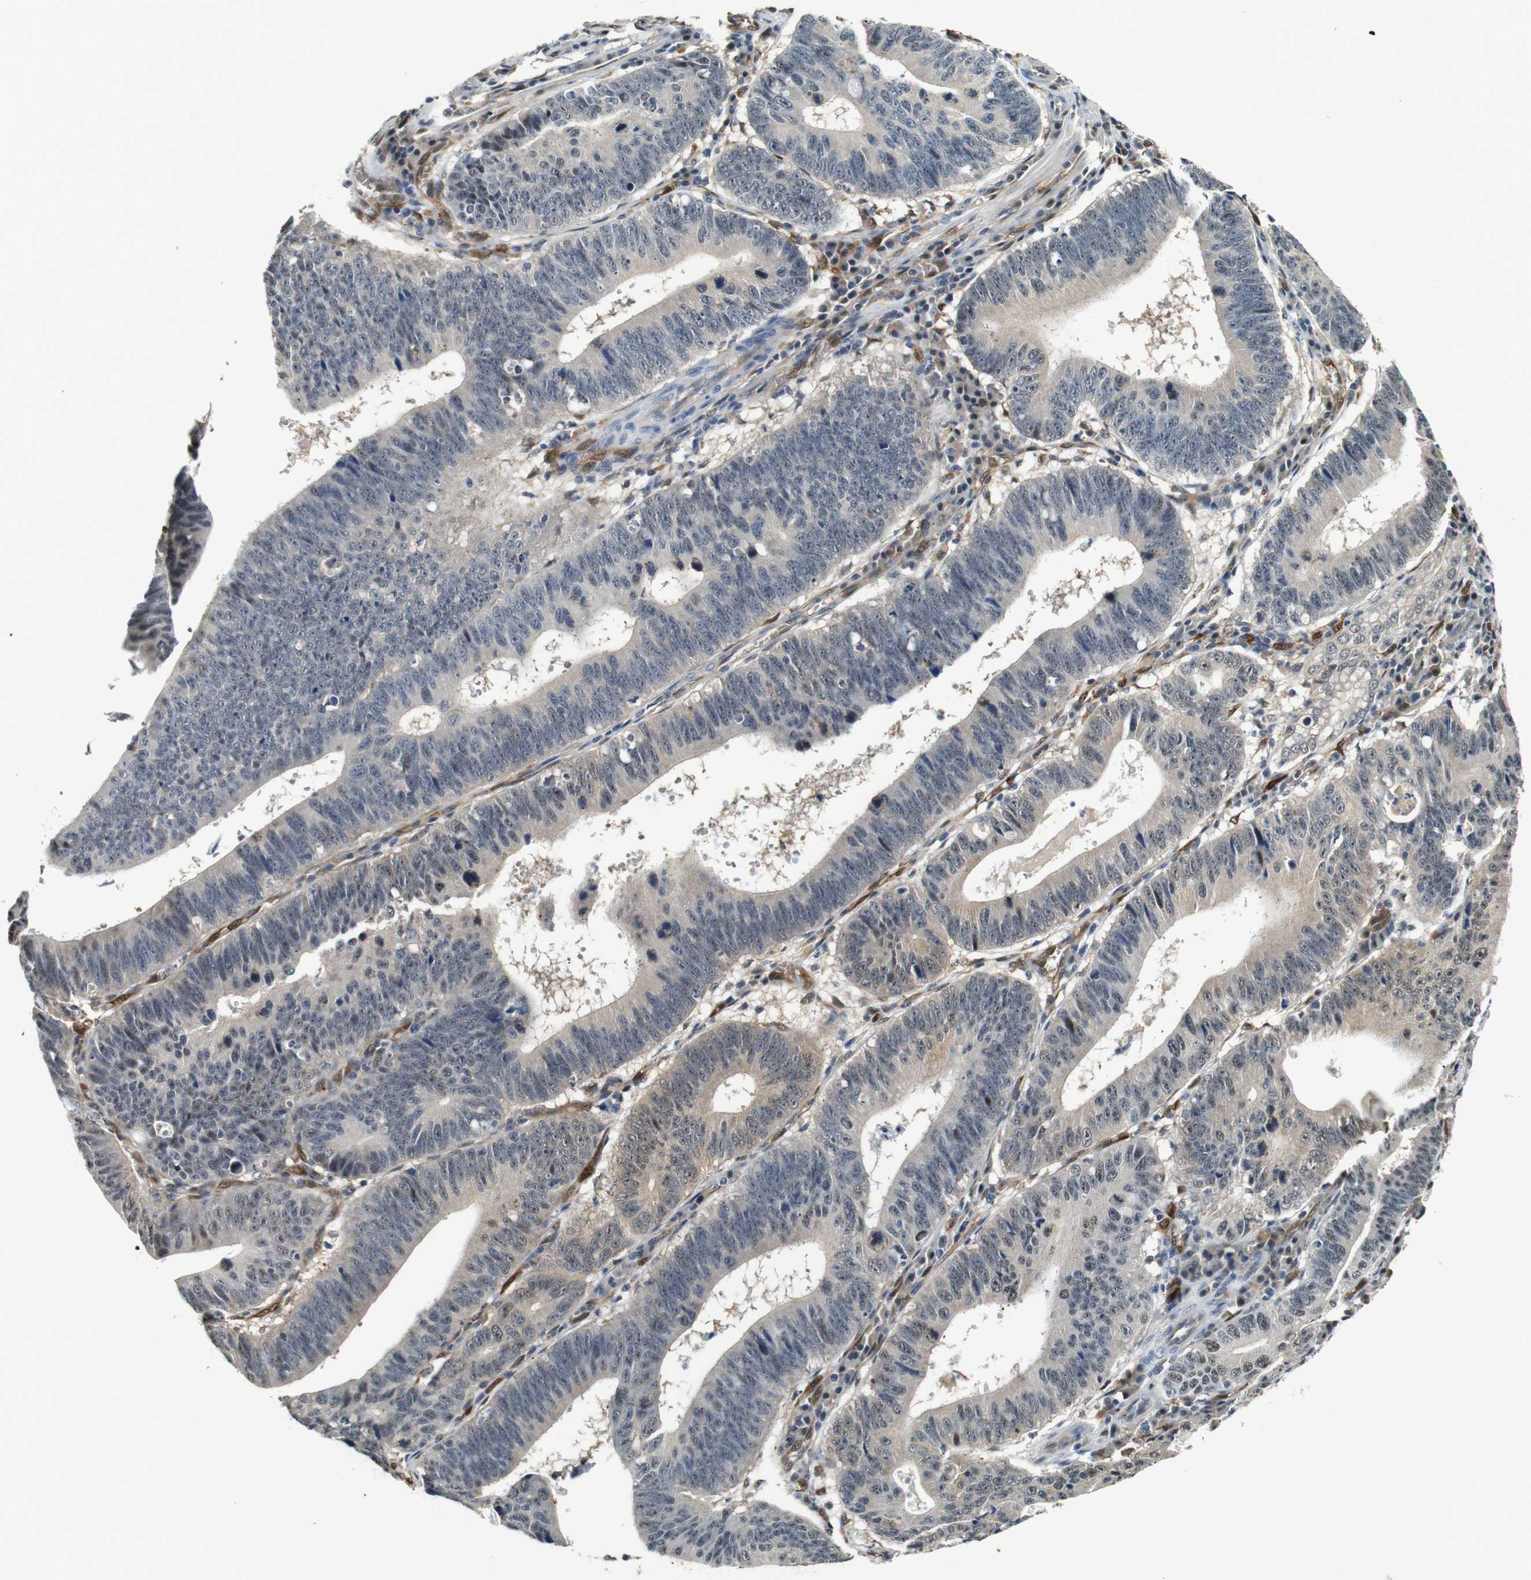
{"staining": {"intensity": "weak", "quantity": "<25%", "location": "cytoplasmic/membranous,nuclear"}, "tissue": "stomach cancer", "cell_type": "Tumor cells", "image_type": "cancer", "snomed": [{"axis": "morphology", "description": "Adenocarcinoma, NOS"}, {"axis": "topography", "description": "Stomach"}], "caption": "Immunohistochemical staining of human stomach cancer (adenocarcinoma) shows no significant expression in tumor cells. (Stains: DAB (3,3'-diaminobenzidine) IHC with hematoxylin counter stain, Microscopy: brightfield microscopy at high magnification).", "gene": "LXN", "patient": {"sex": "male", "age": 59}}